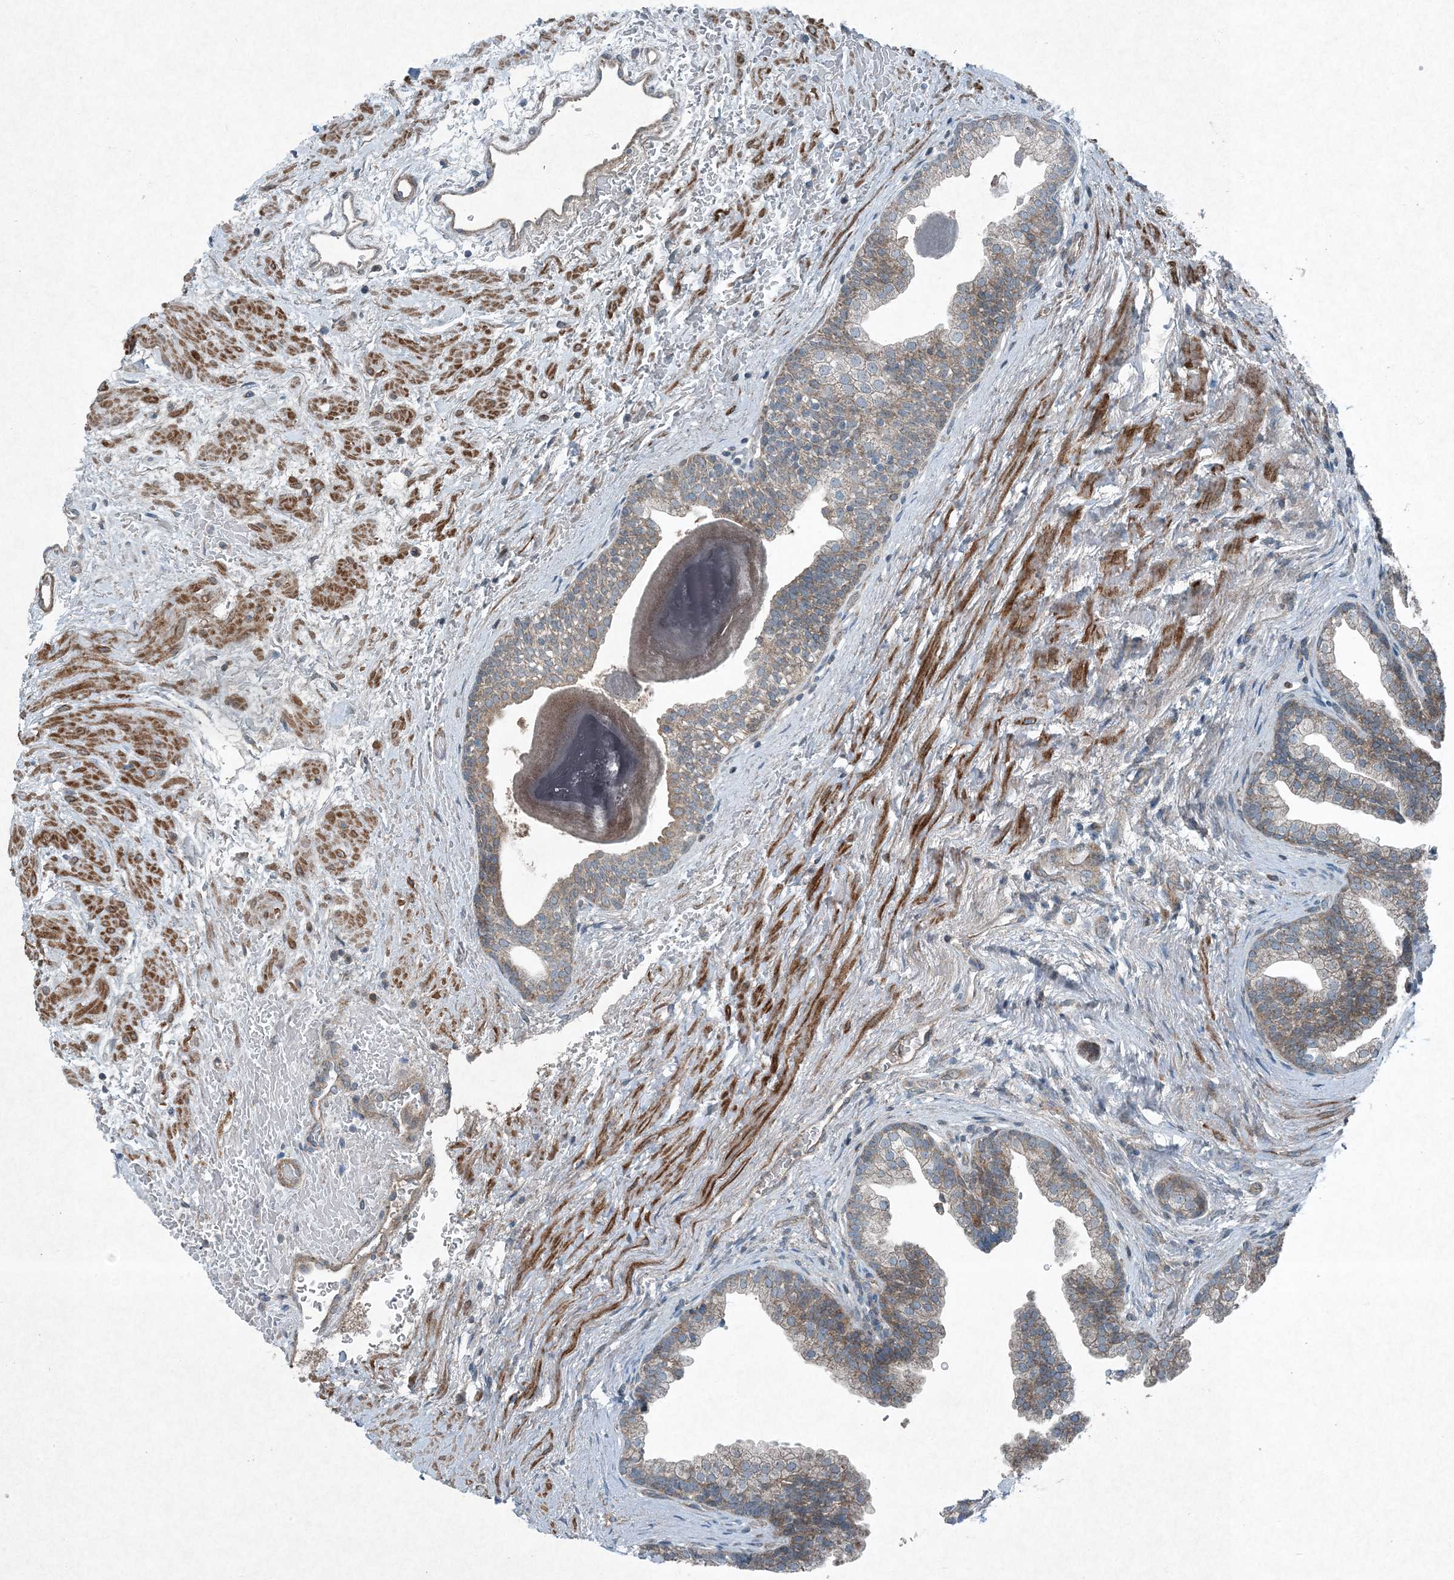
{"staining": {"intensity": "moderate", "quantity": "<25%", "location": "cytoplasmic/membranous"}, "tissue": "prostate", "cell_type": "Glandular cells", "image_type": "normal", "snomed": [{"axis": "morphology", "description": "Normal tissue, NOS"}, {"axis": "topography", "description": "Prostate"}], "caption": "Protein expression by immunohistochemistry (IHC) shows moderate cytoplasmic/membranous expression in about <25% of glandular cells in unremarkable prostate.", "gene": "APOM", "patient": {"sex": "male", "age": 48}}